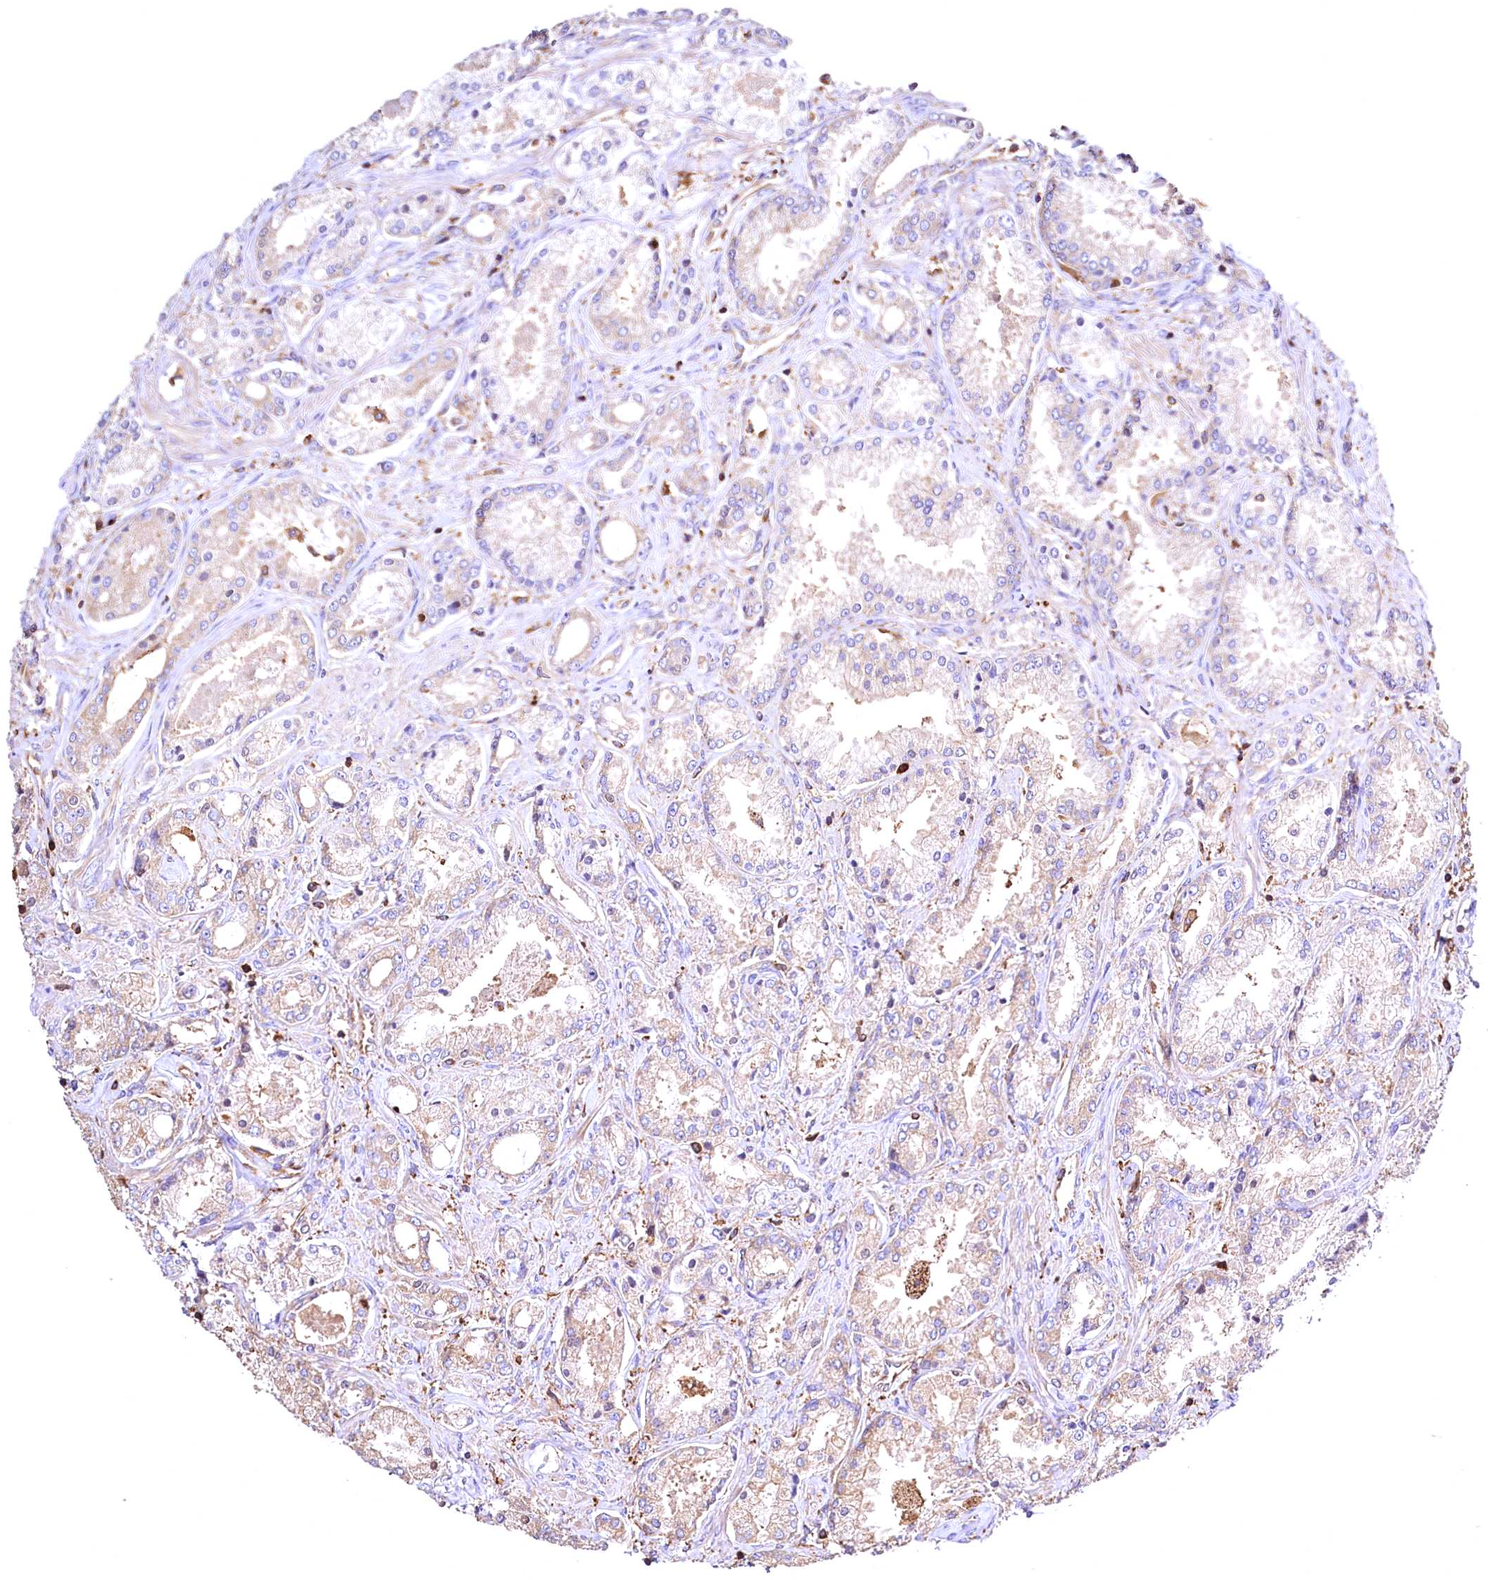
{"staining": {"intensity": "weak", "quantity": "<25%", "location": "cytoplasmic/membranous"}, "tissue": "prostate cancer", "cell_type": "Tumor cells", "image_type": "cancer", "snomed": [{"axis": "morphology", "description": "Adenocarcinoma, Low grade"}, {"axis": "topography", "description": "Prostate"}], "caption": "This is an IHC image of prostate cancer. There is no expression in tumor cells.", "gene": "RARS2", "patient": {"sex": "male", "age": 68}}